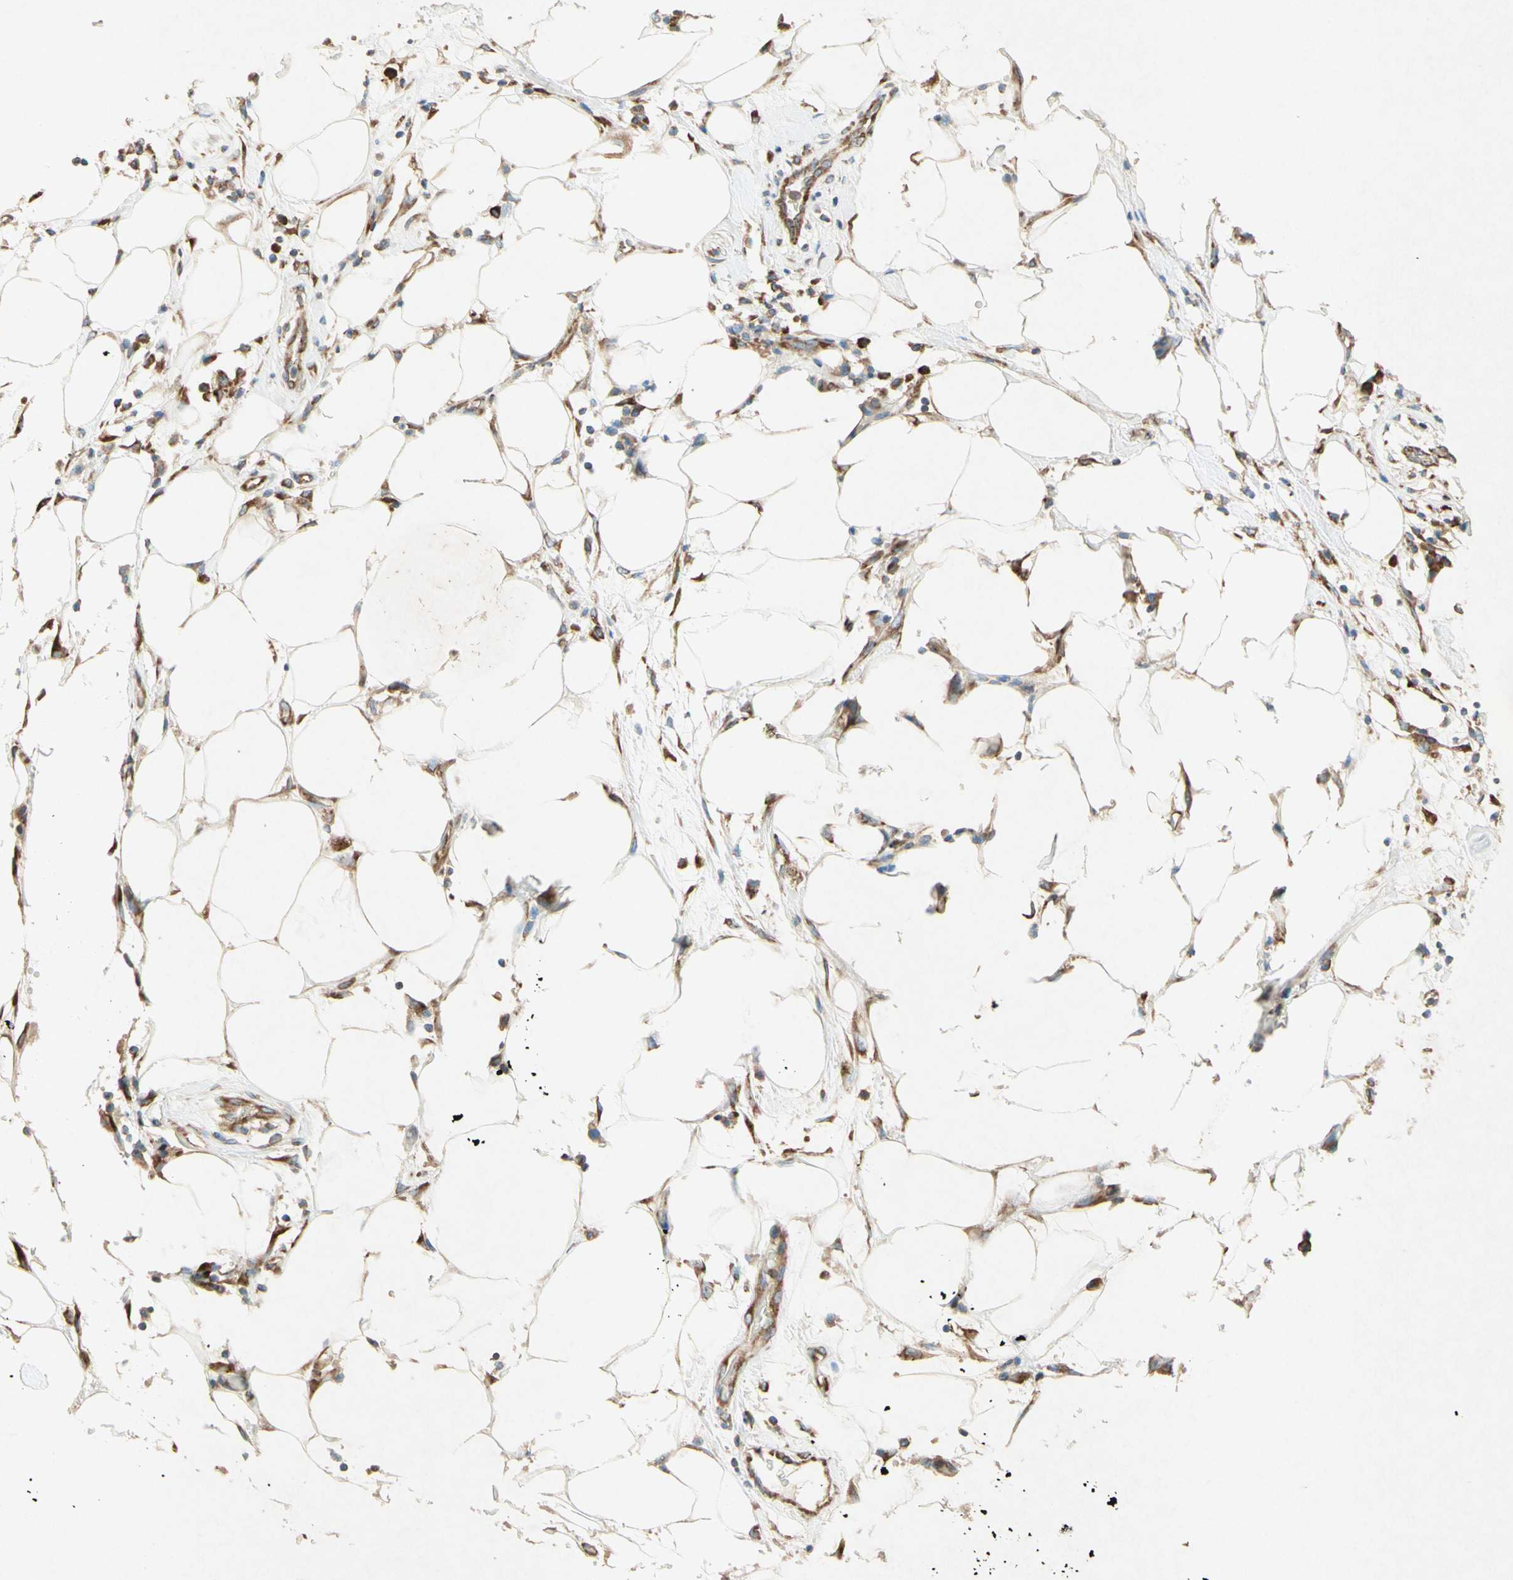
{"staining": {"intensity": "moderate", "quantity": ">75%", "location": "cytoplasmic/membranous"}, "tissue": "pancreatic cancer", "cell_type": "Tumor cells", "image_type": "cancer", "snomed": [{"axis": "morphology", "description": "Adenocarcinoma, NOS"}, {"axis": "topography", "description": "Pancreas"}], "caption": "Human pancreatic cancer stained with a brown dye displays moderate cytoplasmic/membranous positive expression in about >75% of tumor cells.", "gene": "PABPC1", "patient": {"sex": "female", "age": 71}}